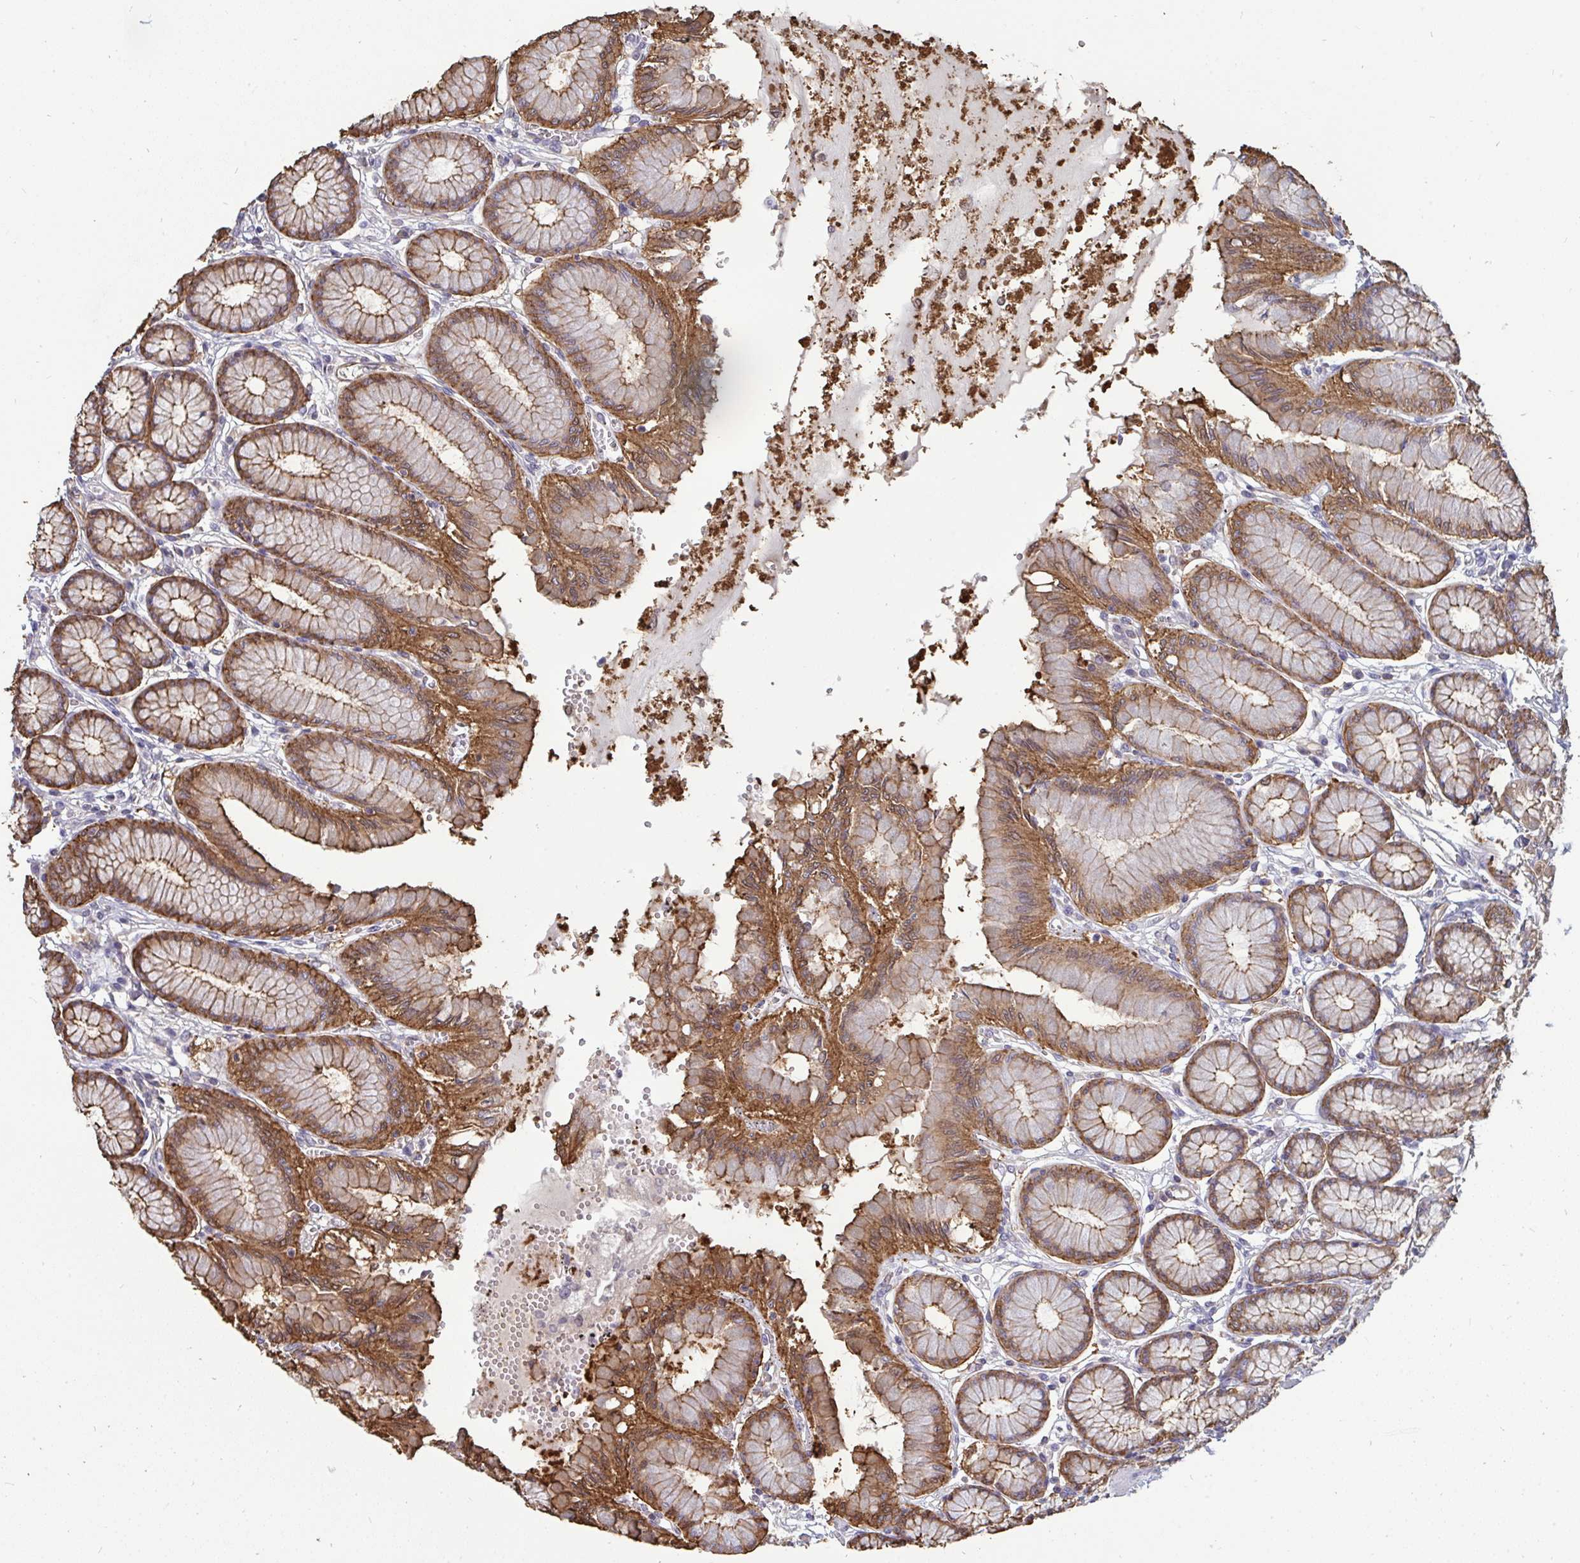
{"staining": {"intensity": "moderate", "quantity": ">75%", "location": "cytoplasmic/membranous"}, "tissue": "stomach", "cell_type": "Glandular cells", "image_type": "normal", "snomed": [{"axis": "morphology", "description": "Normal tissue, NOS"}, {"axis": "topography", "description": "Stomach"}, {"axis": "topography", "description": "Stomach, lower"}], "caption": "Human stomach stained with a brown dye demonstrates moderate cytoplasmic/membranous positive expression in approximately >75% of glandular cells.", "gene": "ISCU", "patient": {"sex": "male", "age": 76}}